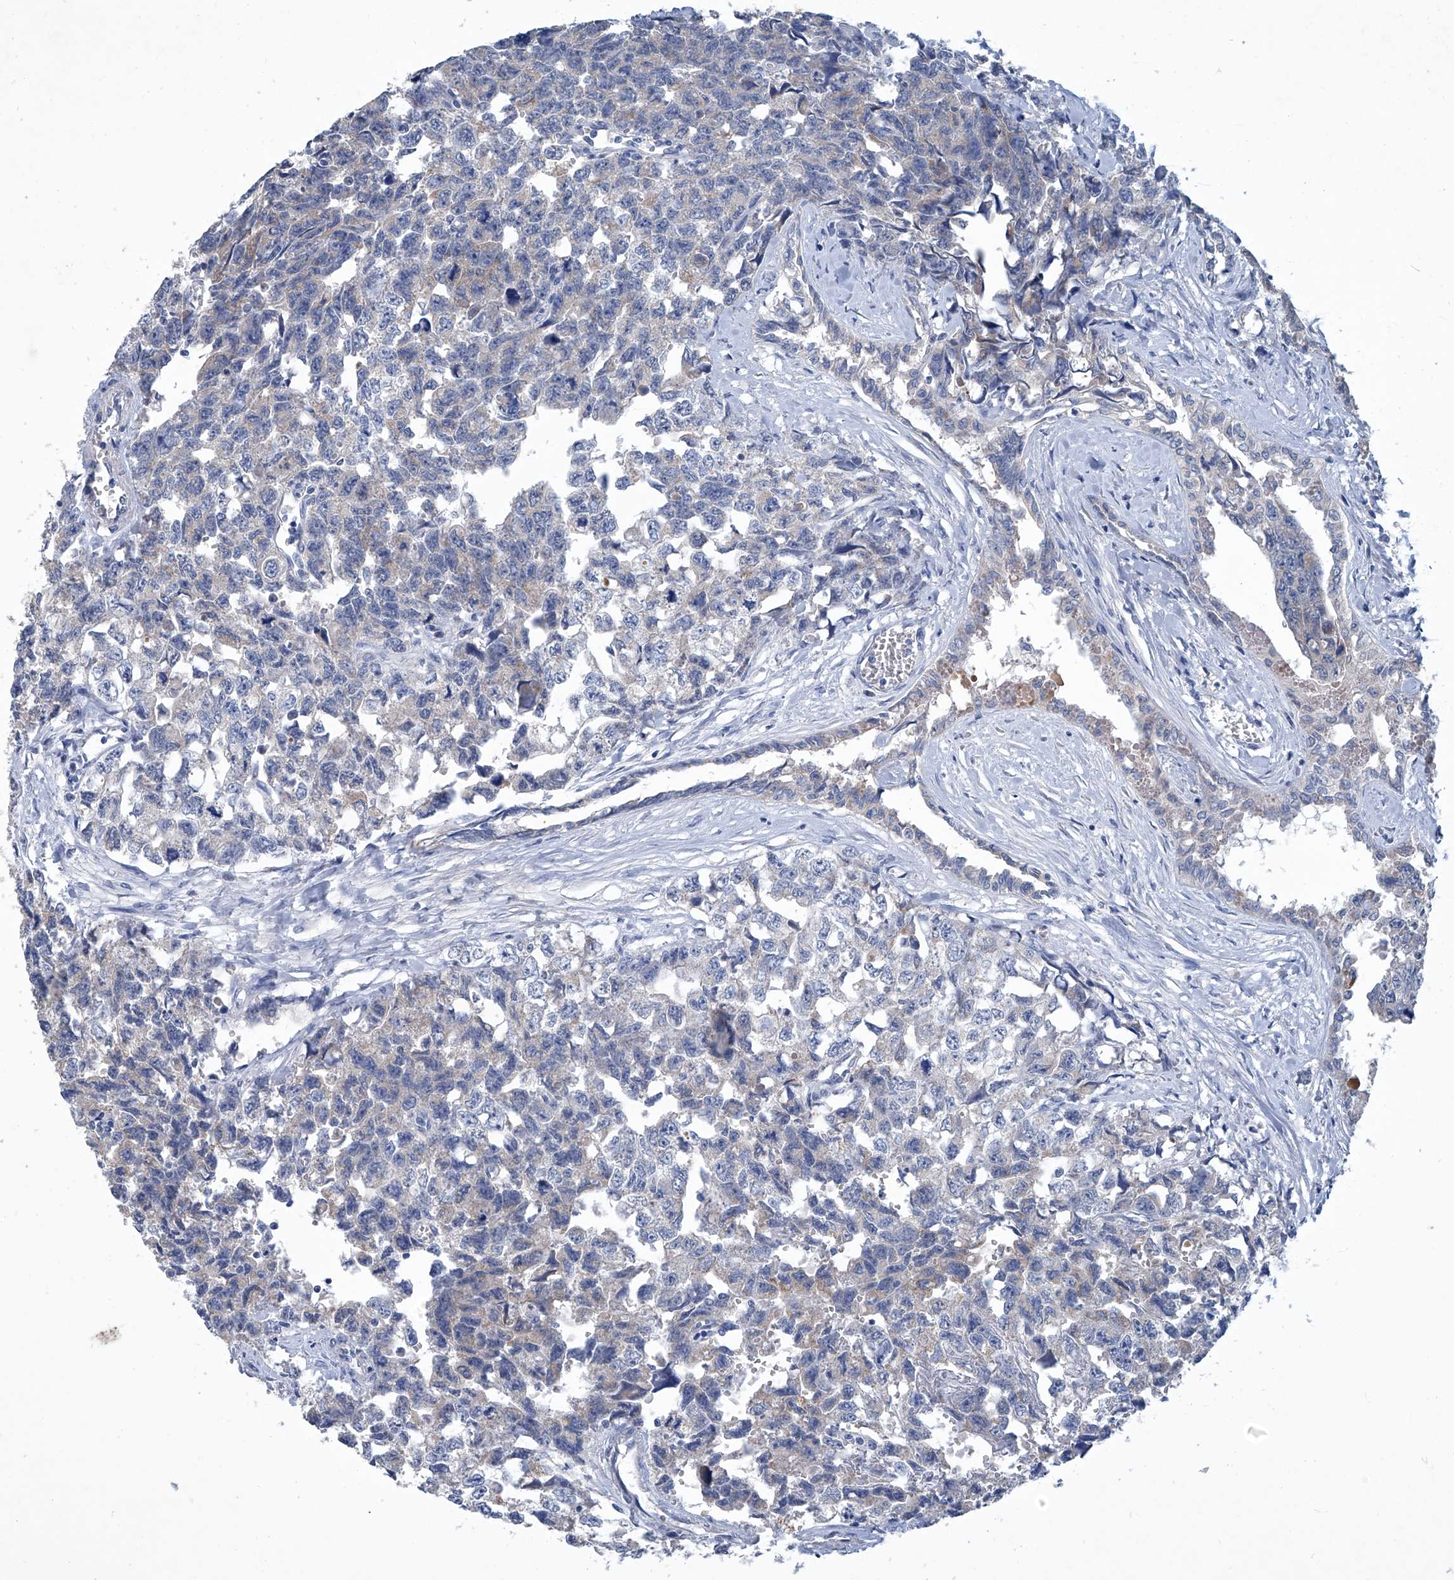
{"staining": {"intensity": "negative", "quantity": "none", "location": "none"}, "tissue": "testis cancer", "cell_type": "Tumor cells", "image_type": "cancer", "snomed": [{"axis": "morphology", "description": "Carcinoma, Embryonal, NOS"}, {"axis": "topography", "description": "Testis"}], "caption": "Immunohistochemistry micrograph of testis embryonal carcinoma stained for a protein (brown), which shows no staining in tumor cells. (DAB (3,3'-diaminobenzidine) IHC with hematoxylin counter stain).", "gene": "MTARC1", "patient": {"sex": "male", "age": 31}}